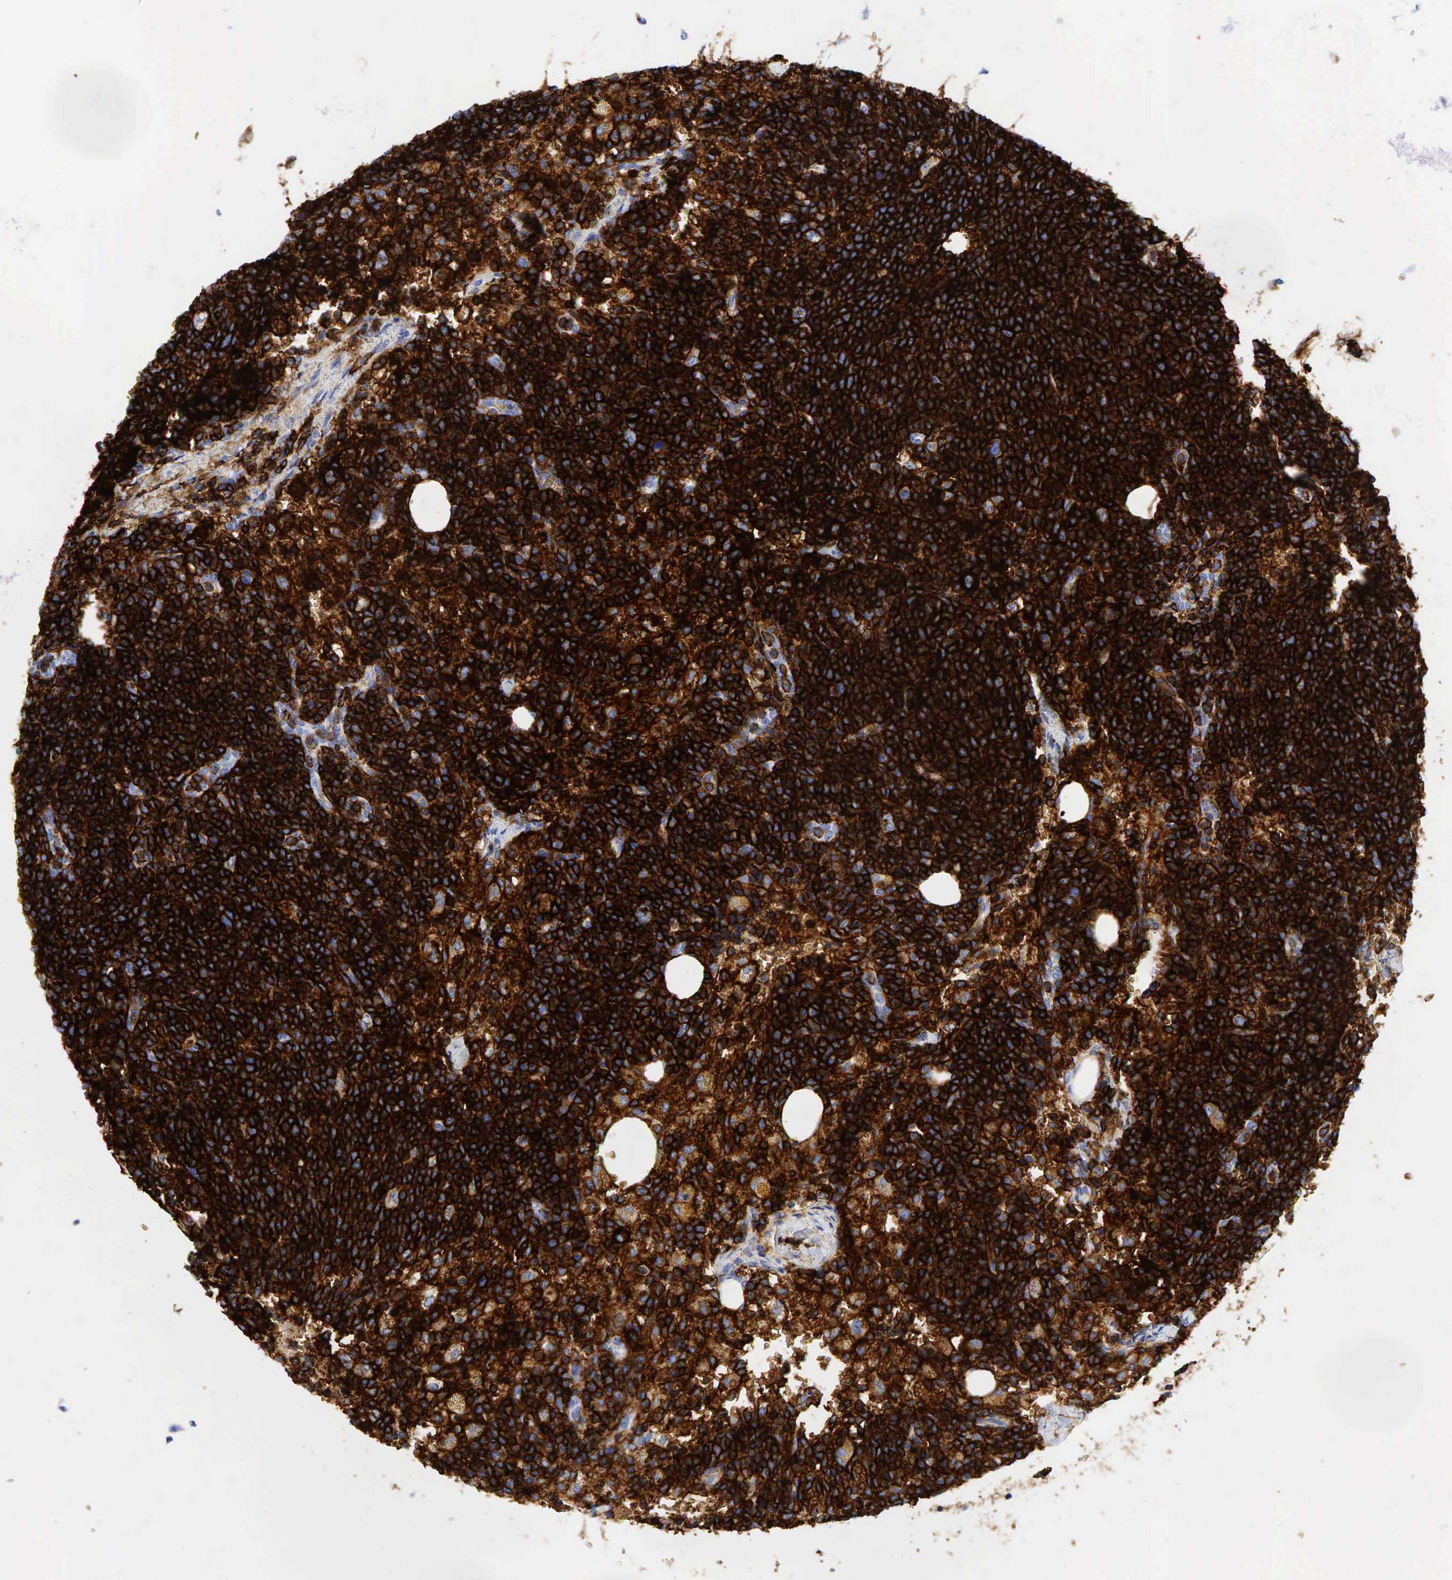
{"staining": {"intensity": "strong", "quantity": ">75%", "location": "cytoplasmic/membranous"}, "tissue": "lymphoma", "cell_type": "Tumor cells", "image_type": "cancer", "snomed": [{"axis": "morphology", "description": "Malignant lymphoma, non-Hodgkin's type, High grade"}, {"axis": "topography", "description": "Lymph node"}], "caption": "The immunohistochemical stain highlights strong cytoplasmic/membranous expression in tumor cells of malignant lymphoma, non-Hodgkin's type (high-grade) tissue. (DAB IHC with brightfield microscopy, high magnification).", "gene": "CD44", "patient": {"sex": "female", "age": 76}}